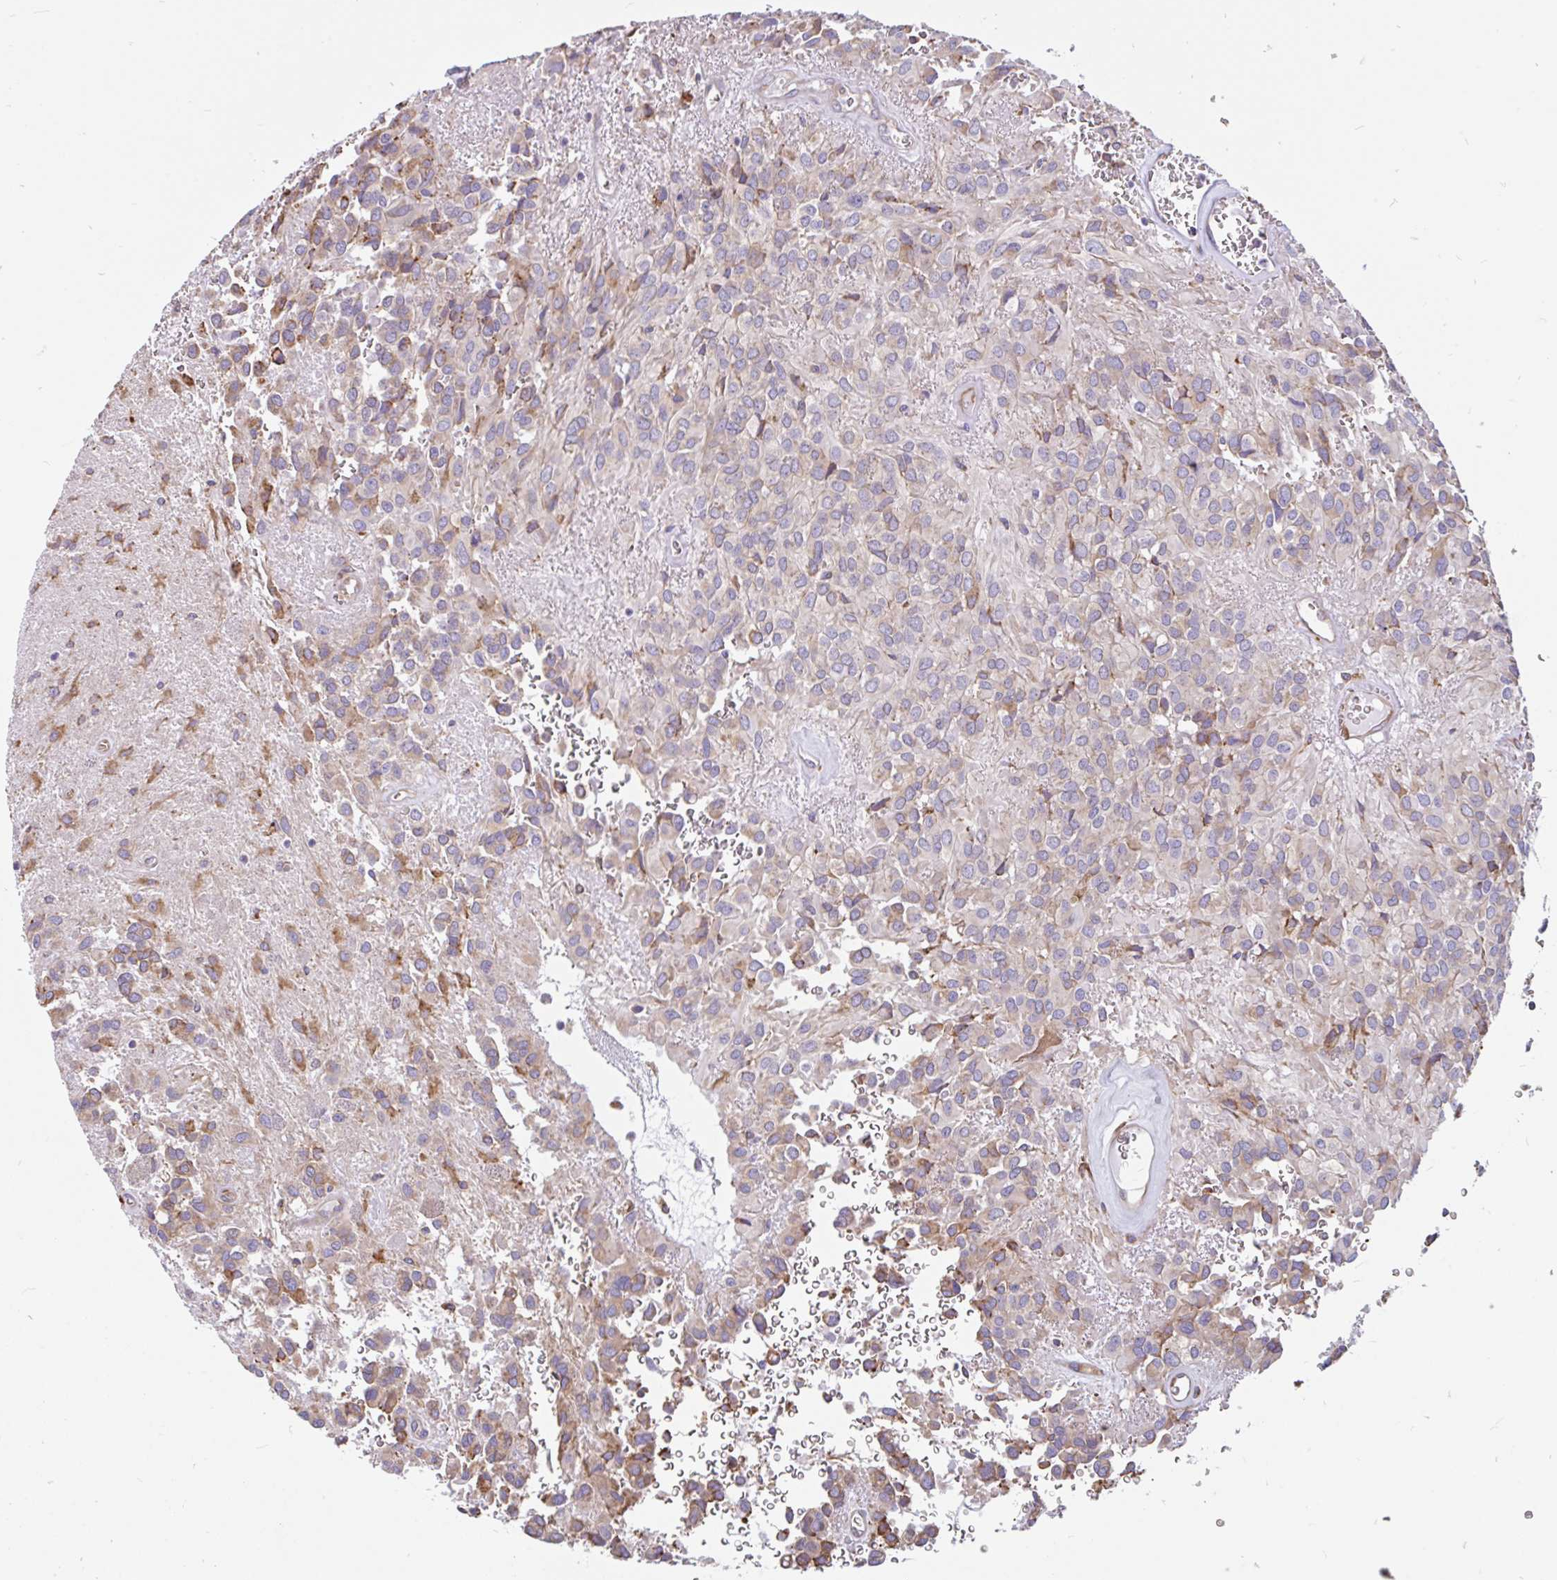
{"staining": {"intensity": "moderate", "quantity": "<25%", "location": "cytoplasmic/membranous"}, "tissue": "glioma", "cell_type": "Tumor cells", "image_type": "cancer", "snomed": [{"axis": "morphology", "description": "Glioma, malignant, Low grade"}, {"axis": "topography", "description": "Brain"}], "caption": "Glioma tissue exhibits moderate cytoplasmic/membranous expression in approximately <25% of tumor cells, visualized by immunohistochemistry. The protein is stained brown, and the nuclei are stained in blue (DAB IHC with brightfield microscopy, high magnification).", "gene": "EML5", "patient": {"sex": "male", "age": 56}}